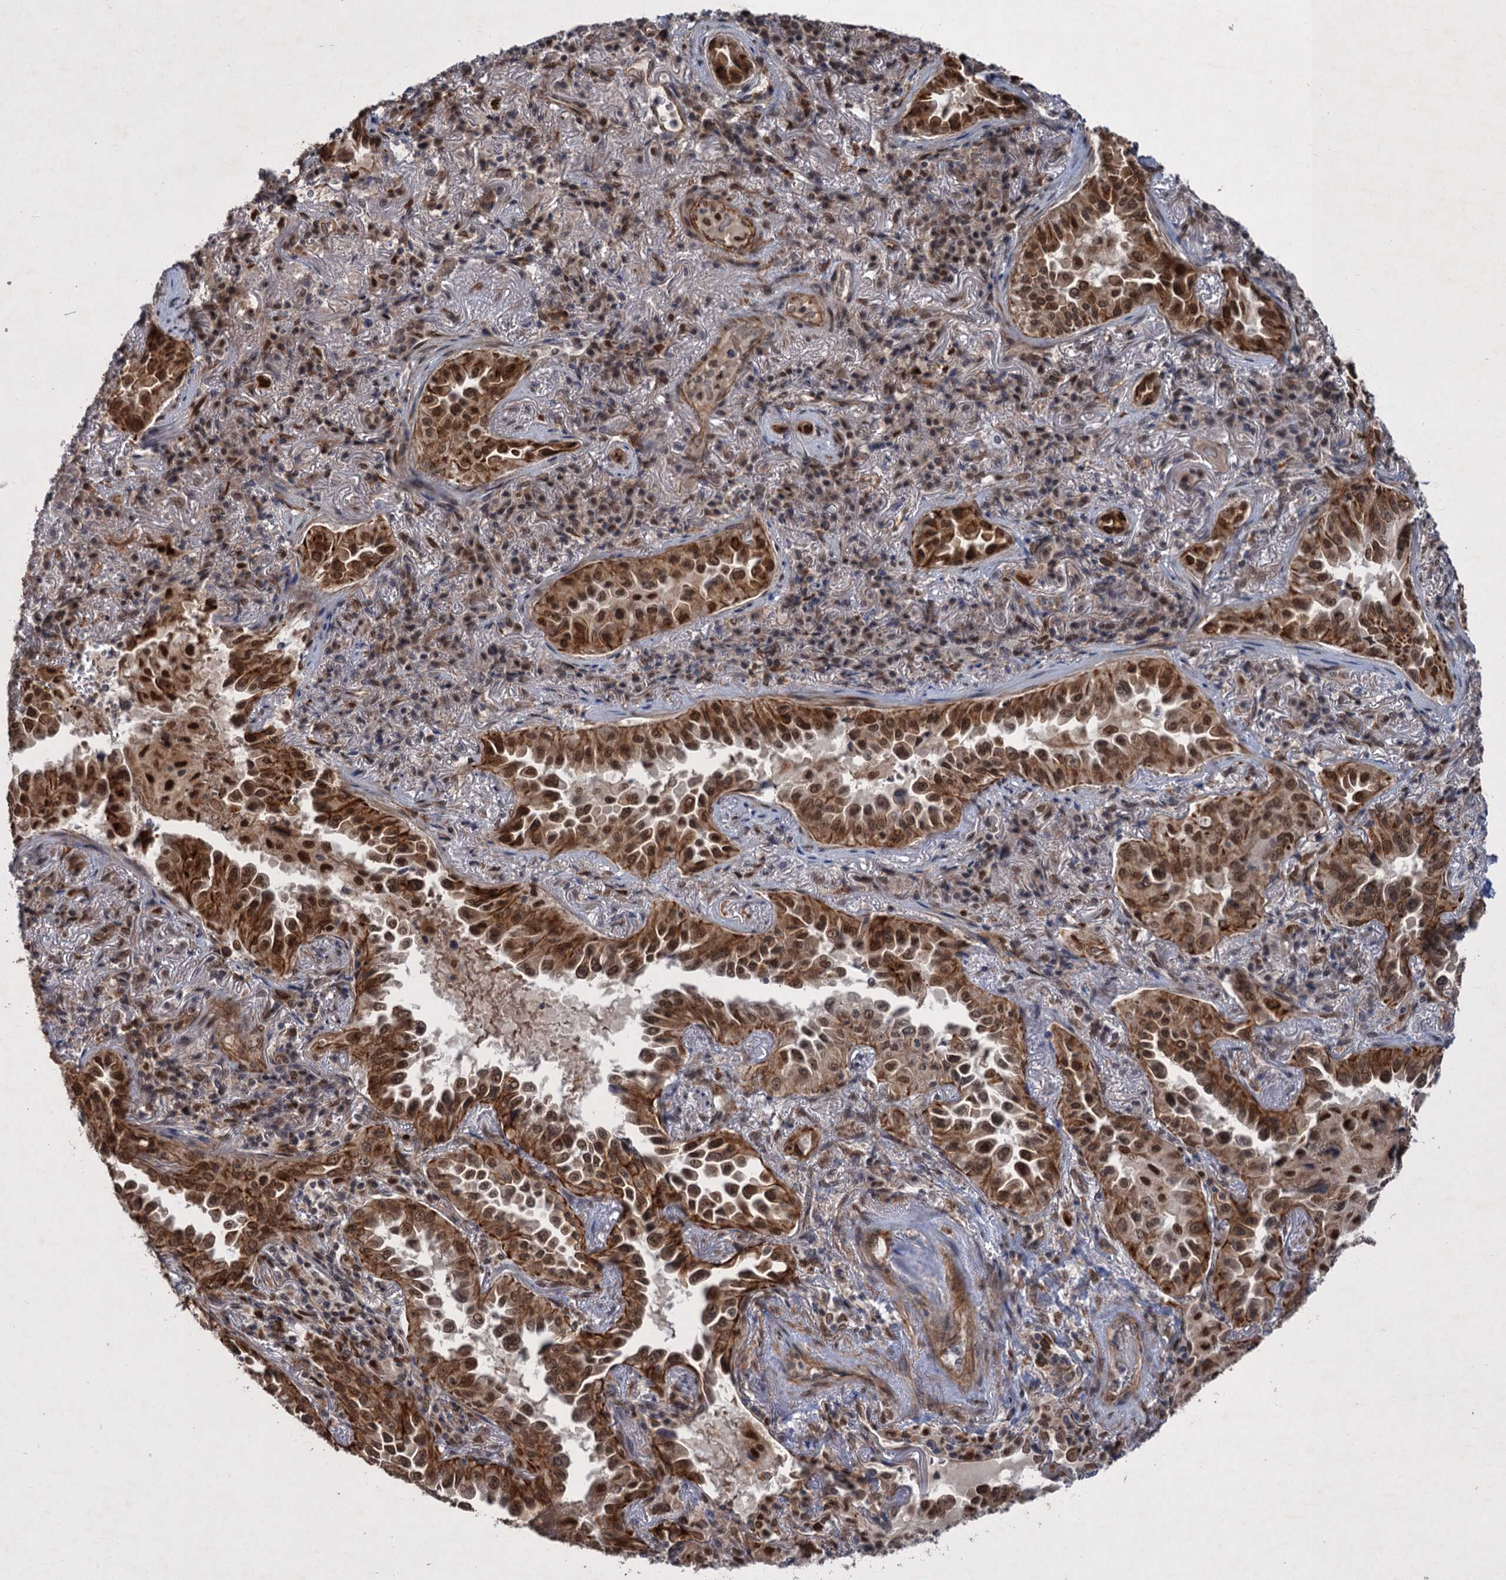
{"staining": {"intensity": "strong", "quantity": ">75%", "location": "cytoplasmic/membranous,nuclear"}, "tissue": "lung cancer", "cell_type": "Tumor cells", "image_type": "cancer", "snomed": [{"axis": "morphology", "description": "Adenocarcinoma, NOS"}, {"axis": "topography", "description": "Lung"}], "caption": "Strong cytoplasmic/membranous and nuclear staining for a protein is present in about >75% of tumor cells of lung cancer (adenocarcinoma) using IHC.", "gene": "TTC31", "patient": {"sex": "female", "age": 69}}